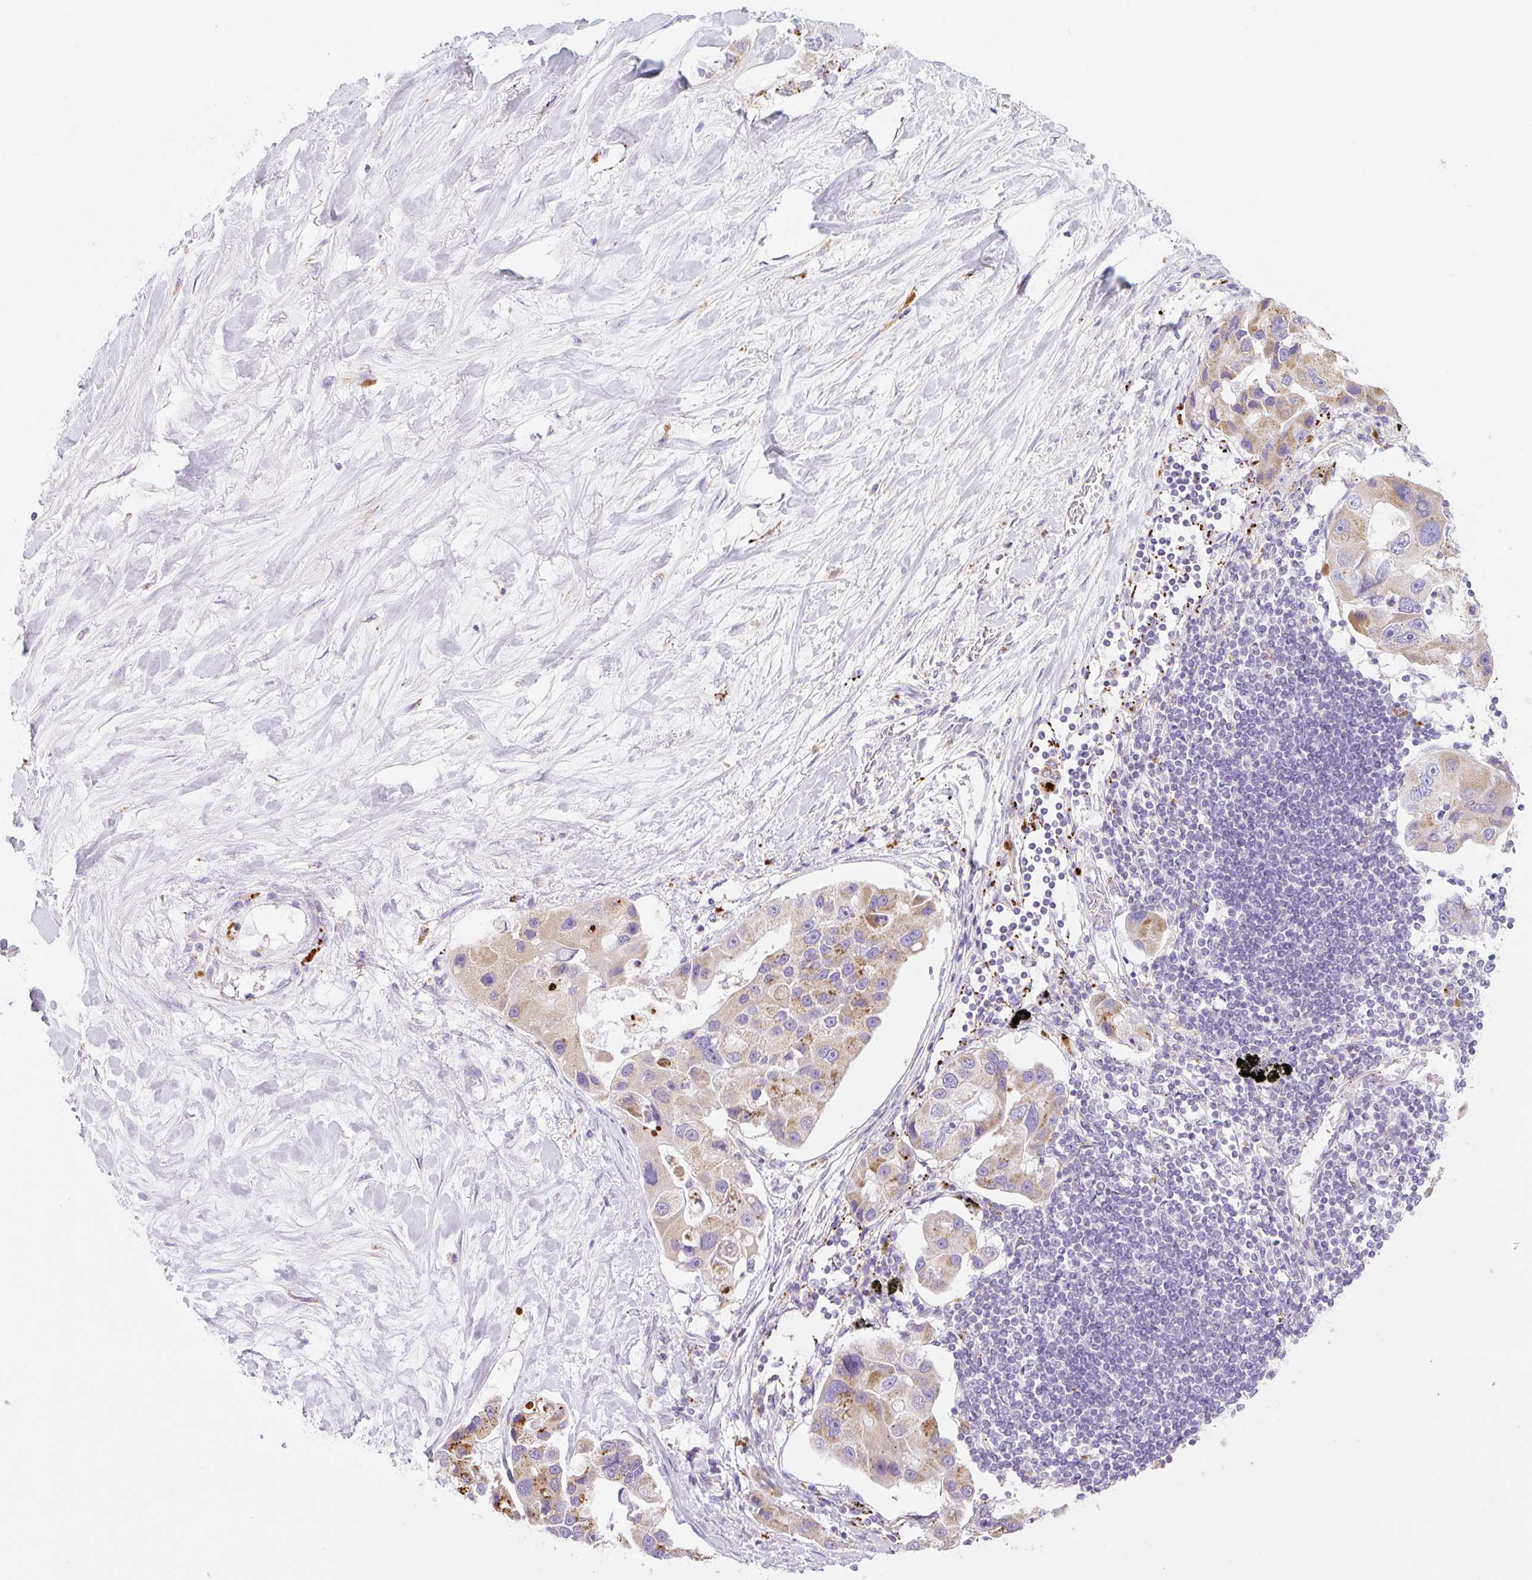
{"staining": {"intensity": "moderate", "quantity": ">75%", "location": "cytoplasmic/membranous"}, "tissue": "lung cancer", "cell_type": "Tumor cells", "image_type": "cancer", "snomed": [{"axis": "morphology", "description": "Adenocarcinoma, NOS"}, {"axis": "topography", "description": "Lung"}], "caption": "The micrograph demonstrates staining of adenocarcinoma (lung), revealing moderate cytoplasmic/membranous protein expression (brown color) within tumor cells.", "gene": "CLEC3A", "patient": {"sex": "female", "age": 54}}